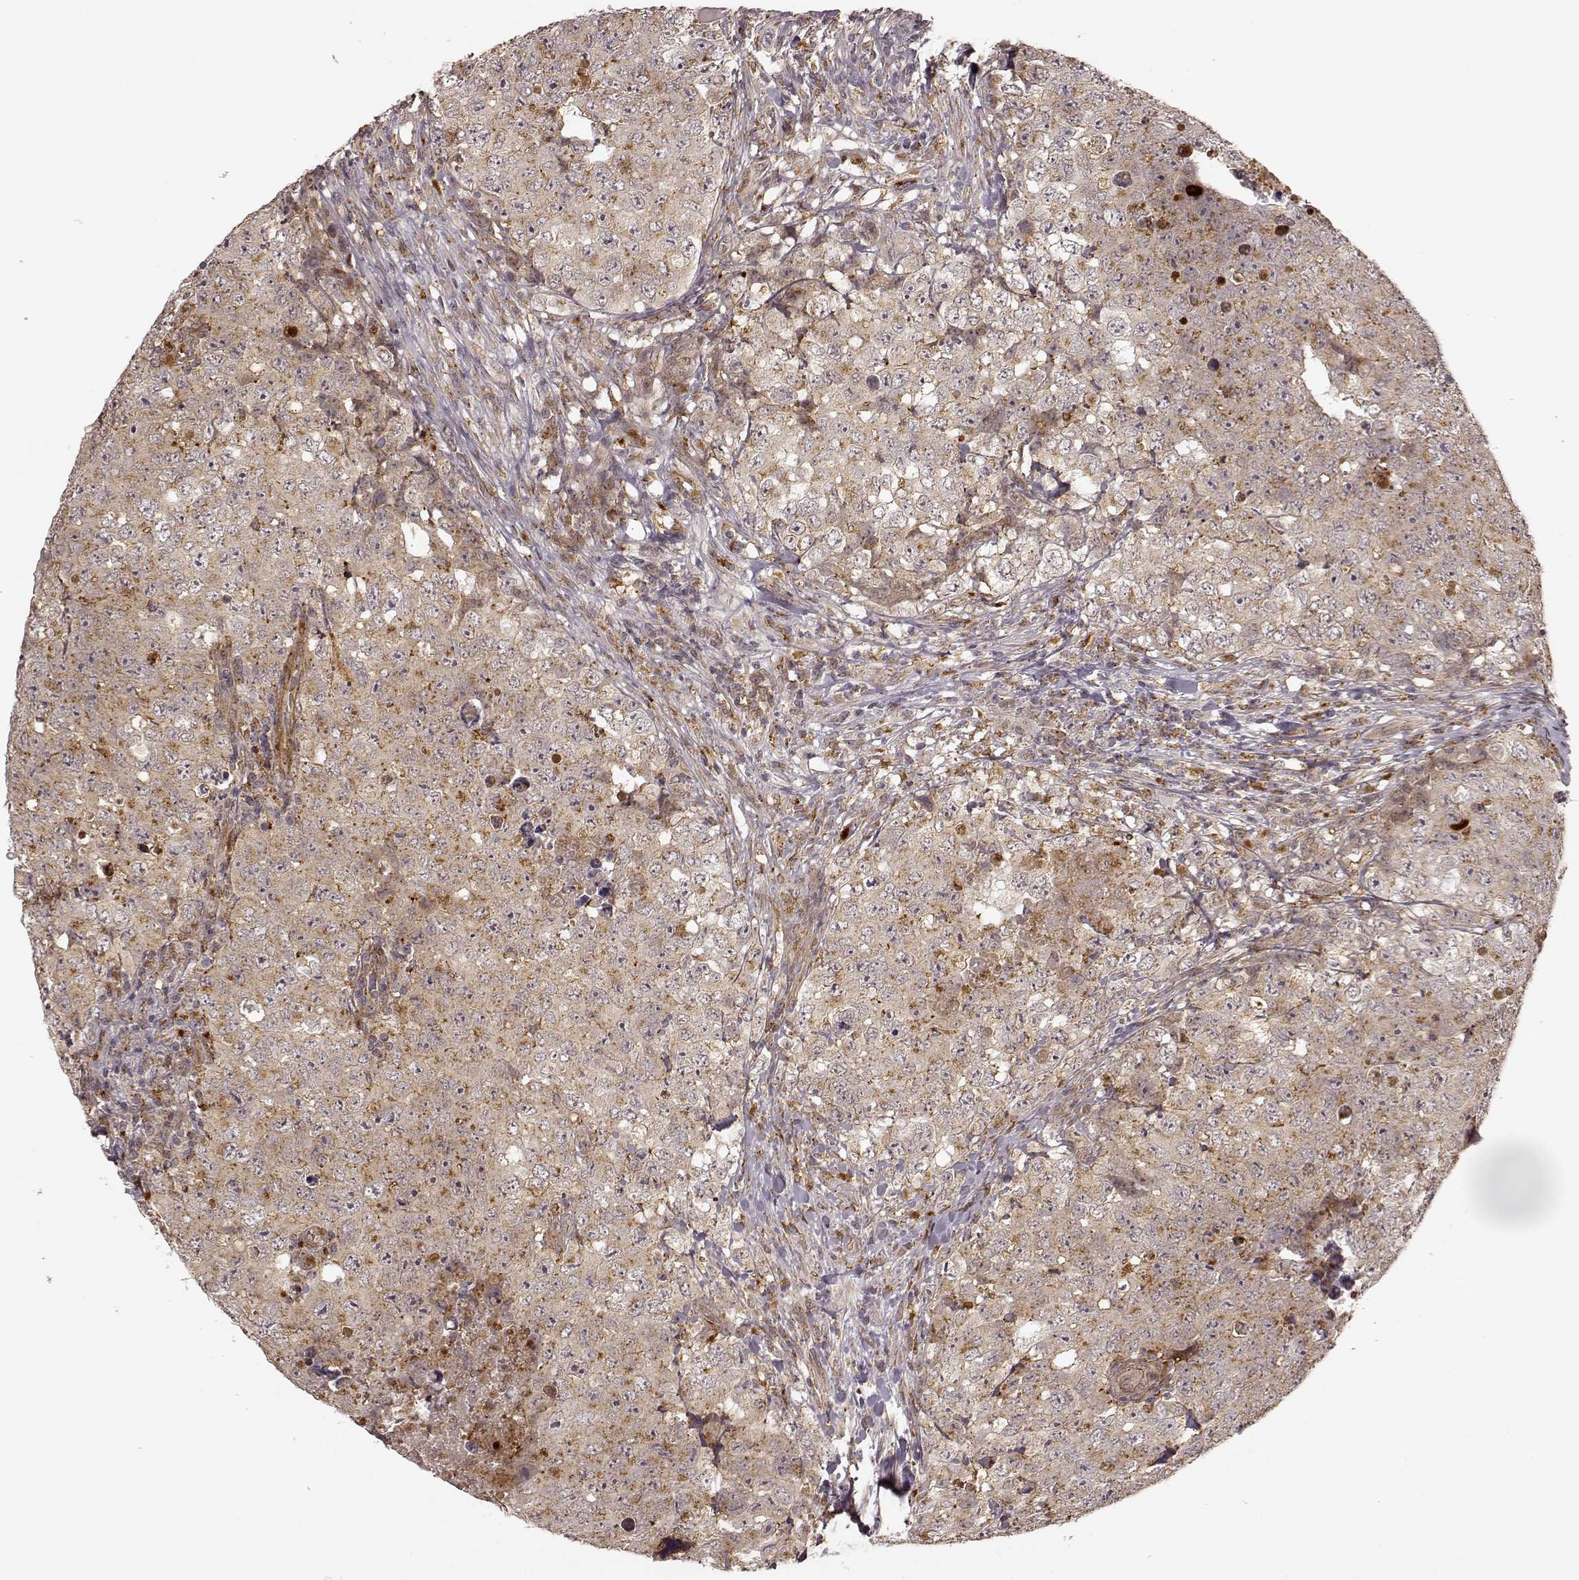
{"staining": {"intensity": "weak", "quantity": ">75%", "location": "cytoplasmic/membranous"}, "tissue": "testis cancer", "cell_type": "Tumor cells", "image_type": "cancer", "snomed": [{"axis": "morphology", "description": "Seminoma, NOS"}, {"axis": "topography", "description": "Testis"}], "caption": "IHC of testis seminoma reveals low levels of weak cytoplasmic/membranous staining in about >75% of tumor cells. (DAB (3,3'-diaminobenzidine) IHC with brightfield microscopy, high magnification).", "gene": "SLC12A9", "patient": {"sex": "male", "age": 34}}